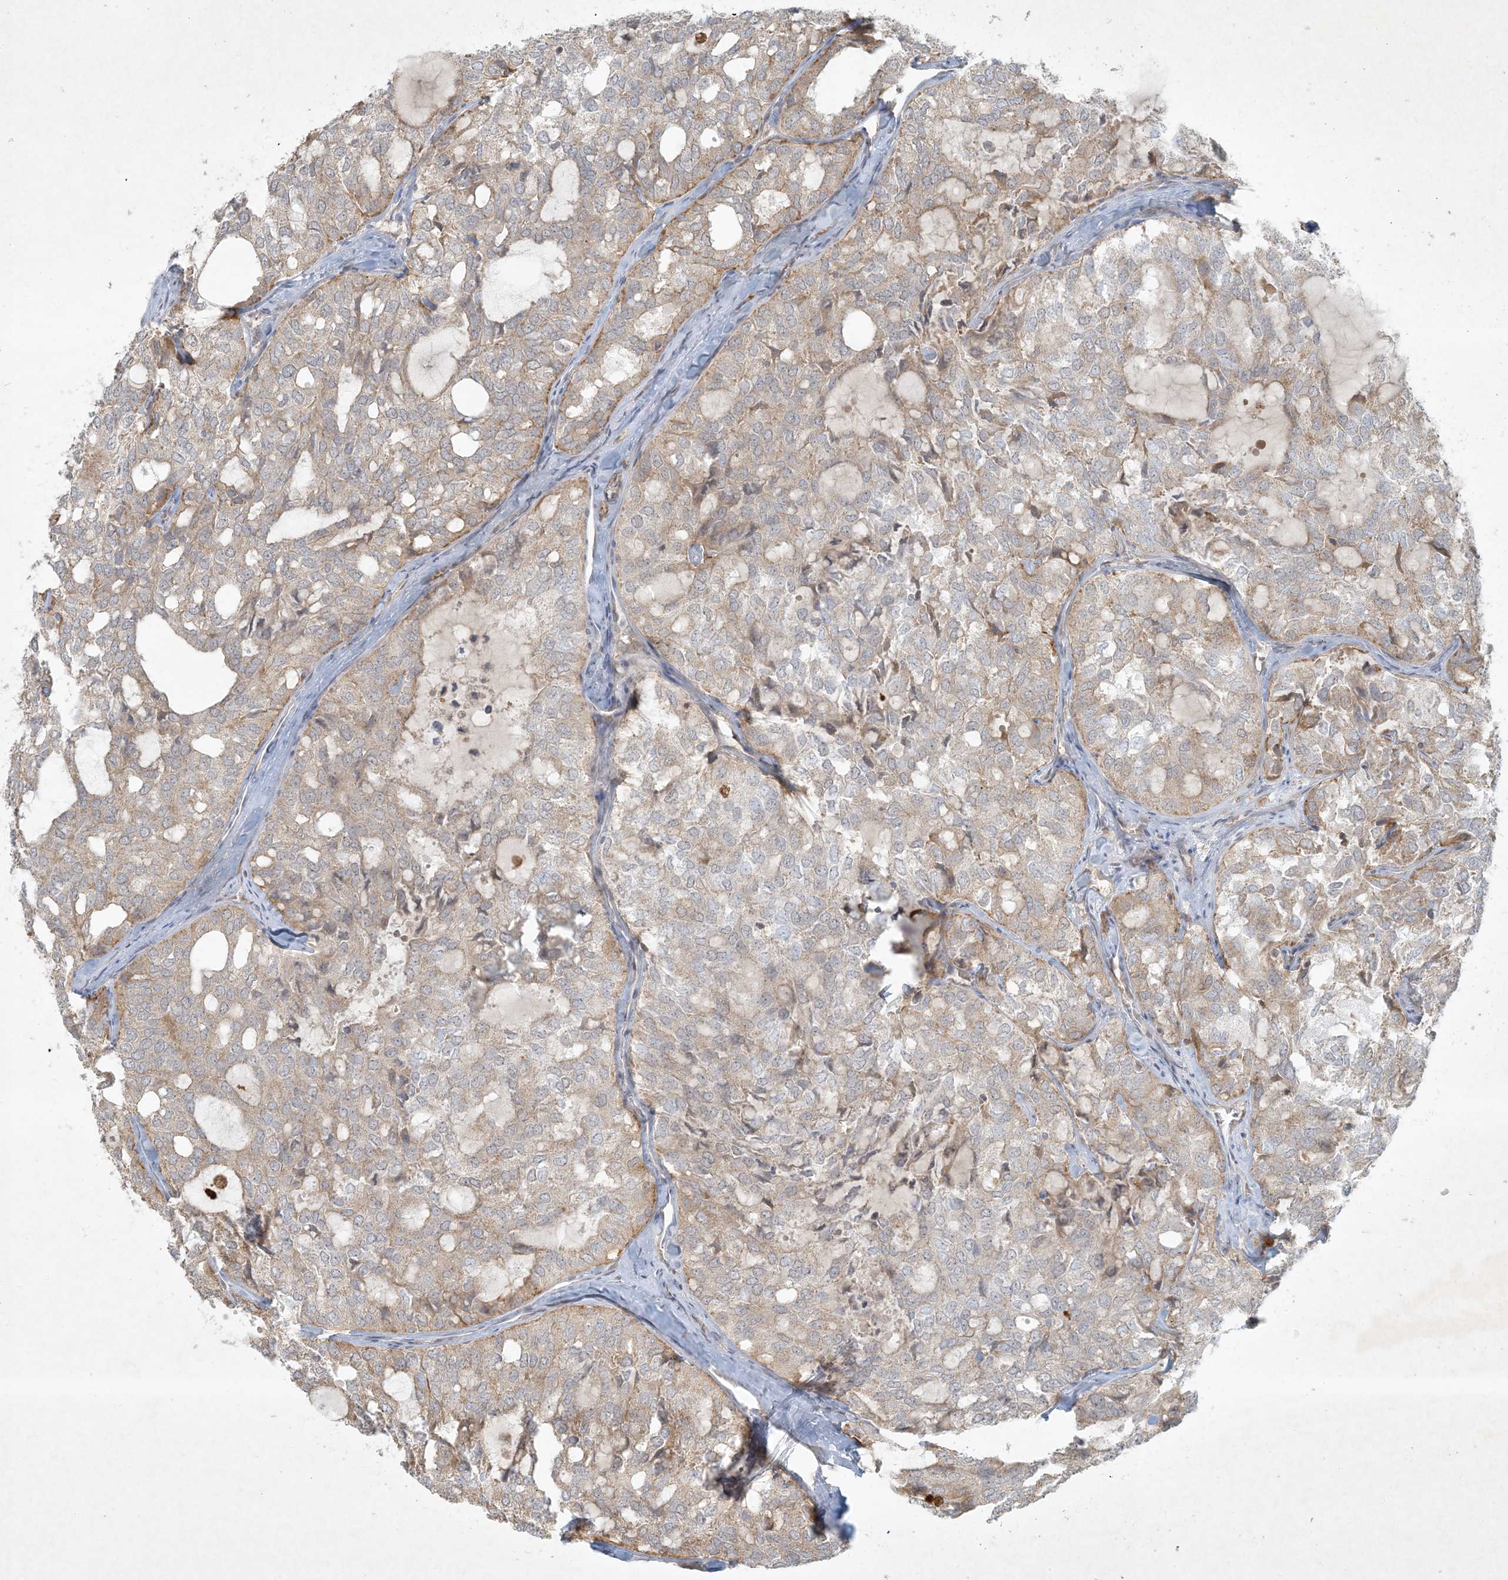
{"staining": {"intensity": "moderate", "quantity": "<25%", "location": "cytoplasmic/membranous"}, "tissue": "thyroid cancer", "cell_type": "Tumor cells", "image_type": "cancer", "snomed": [{"axis": "morphology", "description": "Follicular adenoma carcinoma, NOS"}, {"axis": "topography", "description": "Thyroid gland"}], "caption": "Human thyroid cancer stained with a brown dye demonstrates moderate cytoplasmic/membranous positive staining in about <25% of tumor cells.", "gene": "BCORL1", "patient": {"sex": "male", "age": 75}}